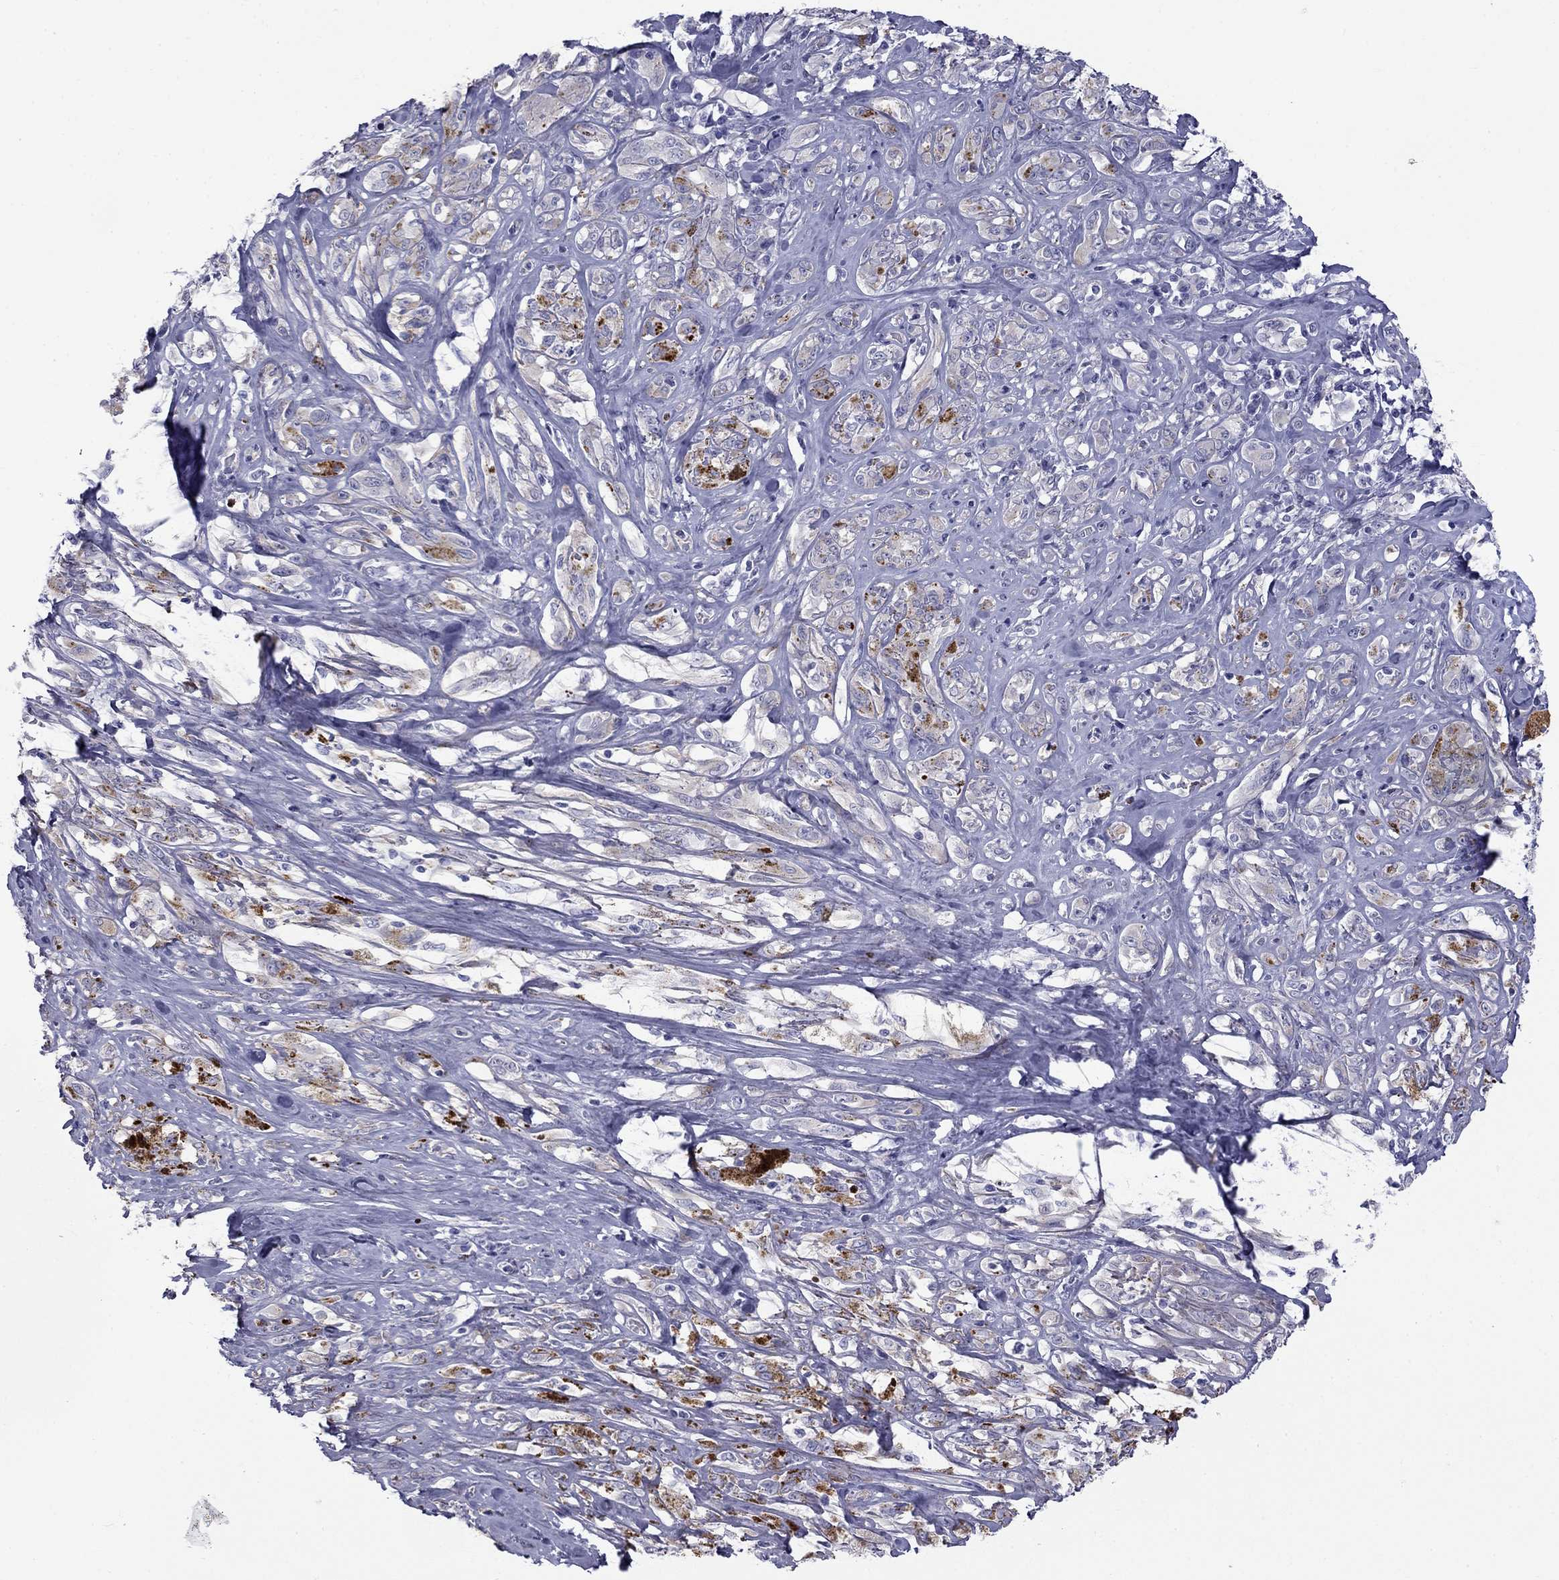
{"staining": {"intensity": "negative", "quantity": "none", "location": "none"}, "tissue": "melanoma", "cell_type": "Tumor cells", "image_type": "cancer", "snomed": [{"axis": "morphology", "description": "Malignant melanoma, NOS"}, {"axis": "topography", "description": "Skin"}], "caption": "This is a histopathology image of IHC staining of malignant melanoma, which shows no staining in tumor cells. (Brightfield microscopy of DAB immunohistochemistry (IHC) at high magnification).", "gene": "CLPSL2", "patient": {"sex": "female", "age": 91}}